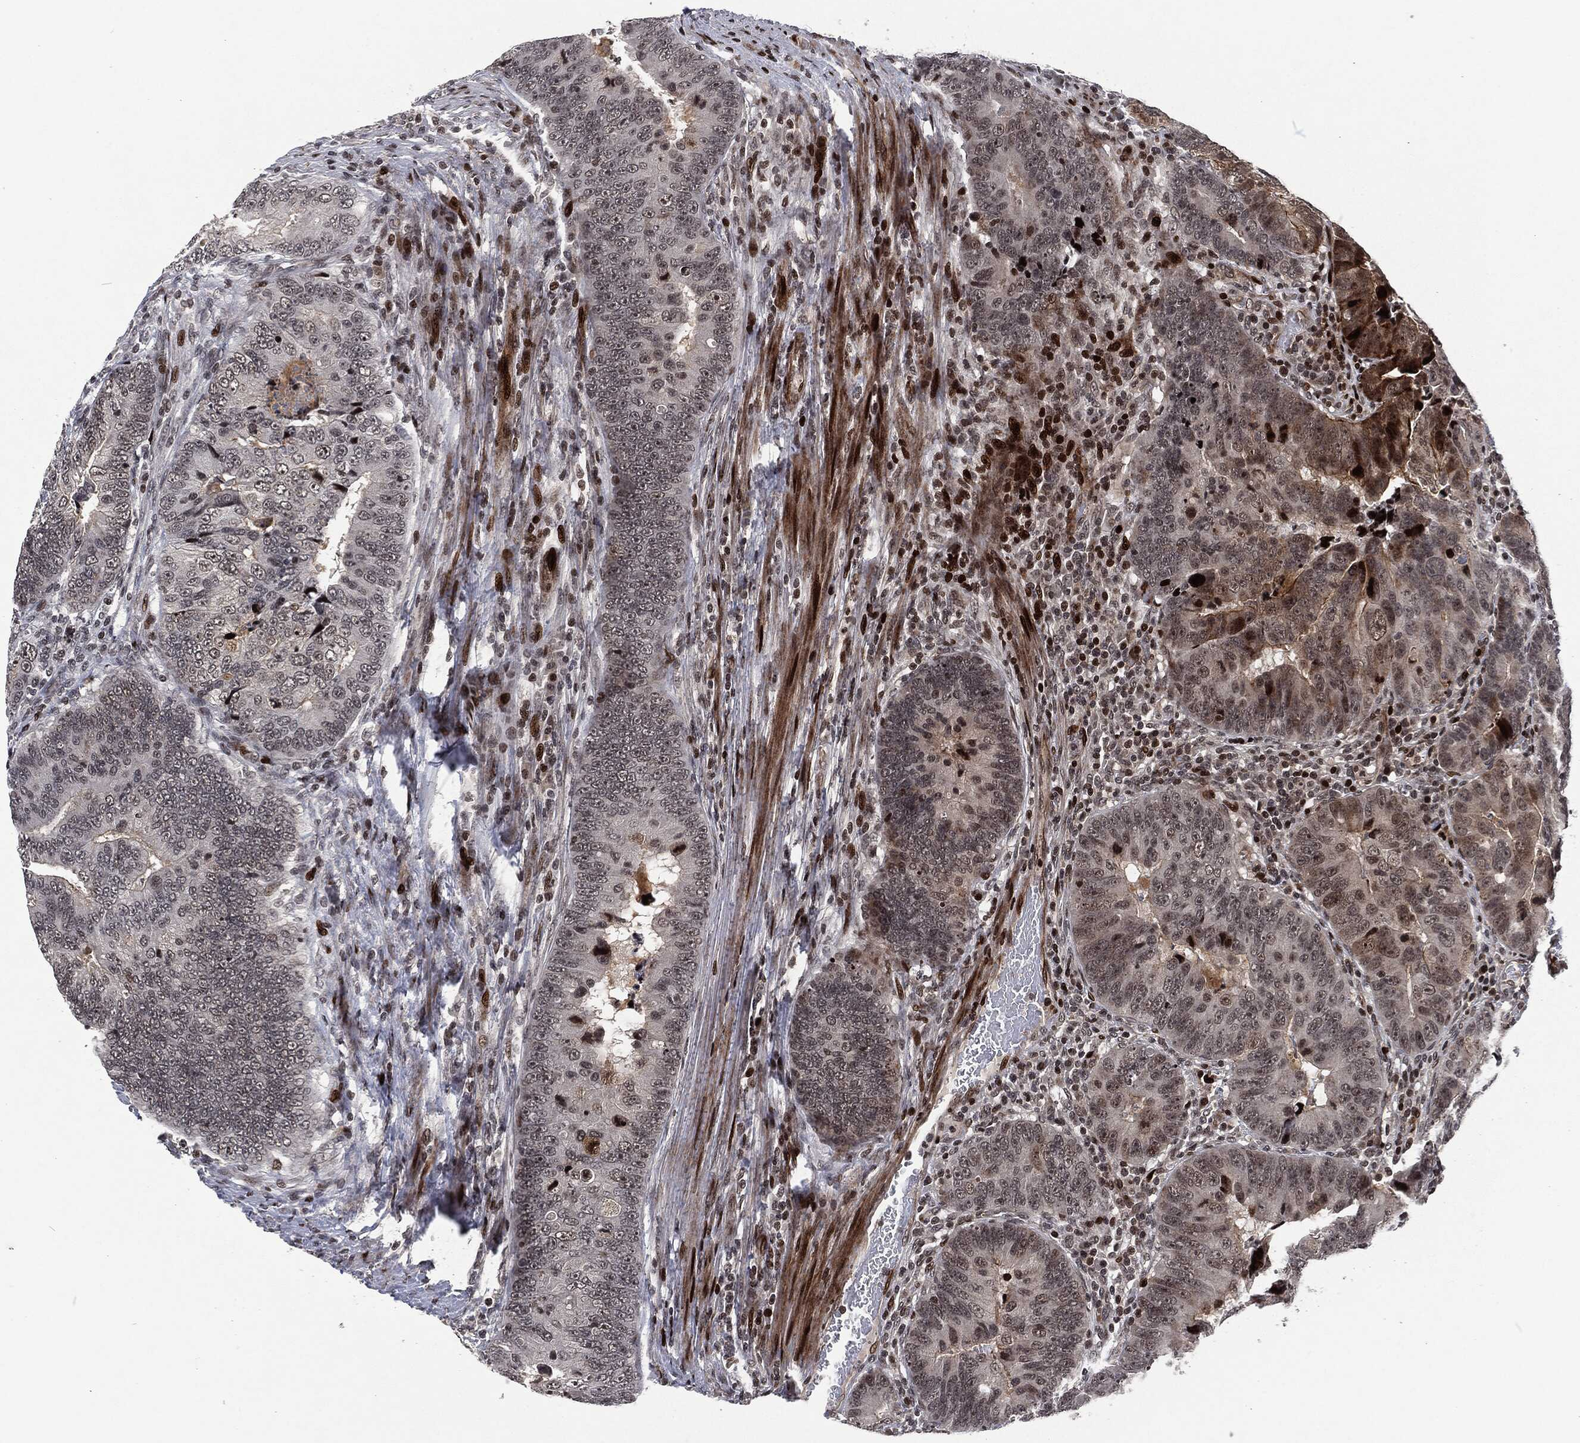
{"staining": {"intensity": "moderate", "quantity": "<25%", "location": "cytoplasmic/membranous"}, "tissue": "colorectal cancer", "cell_type": "Tumor cells", "image_type": "cancer", "snomed": [{"axis": "morphology", "description": "Adenocarcinoma, NOS"}, {"axis": "topography", "description": "Colon"}], "caption": "Moderate cytoplasmic/membranous protein positivity is appreciated in approximately <25% of tumor cells in adenocarcinoma (colorectal).", "gene": "EGFR", "patient": {"sex": "female", "age": 72}}